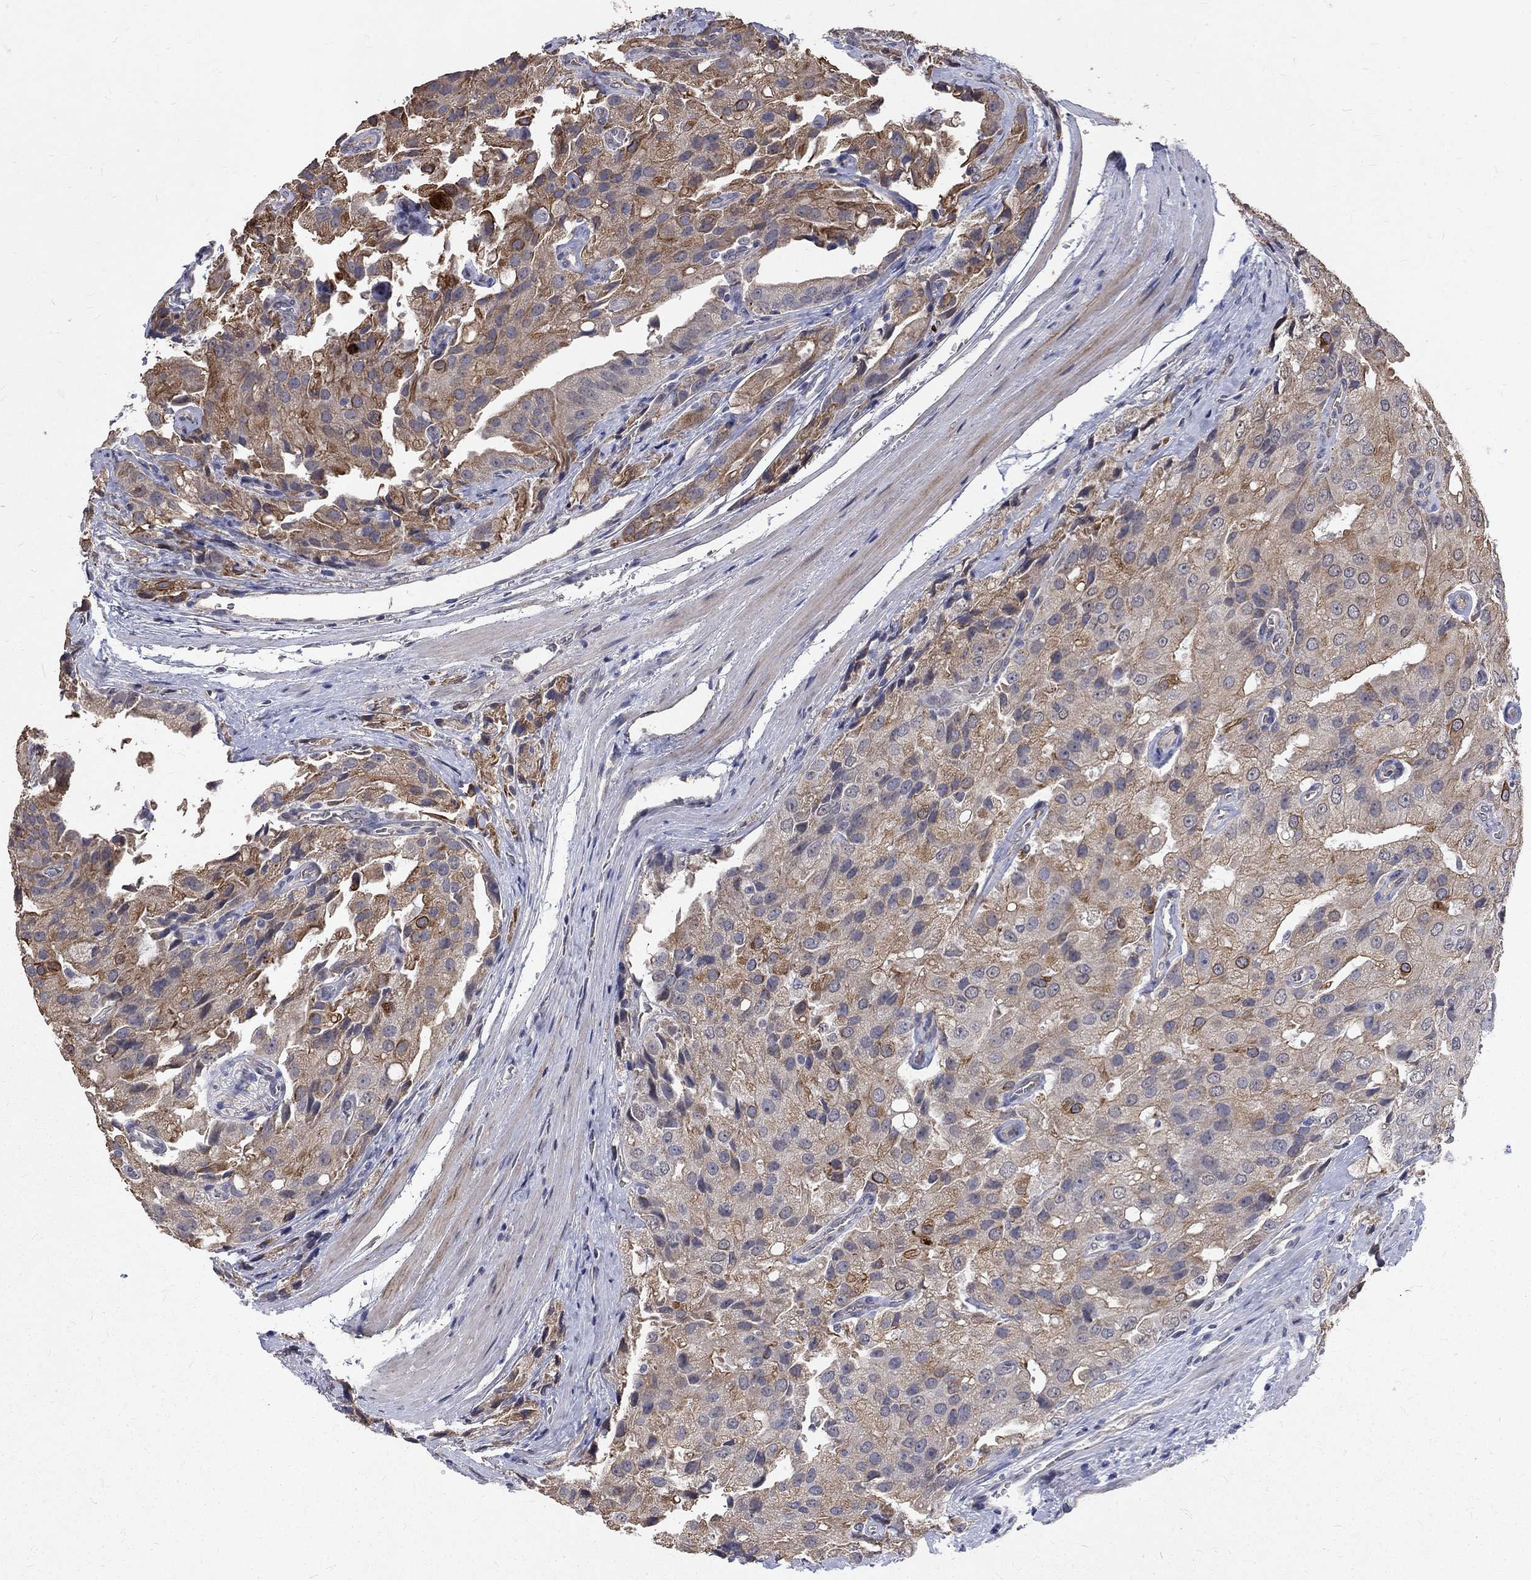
{"staining": {"intensity": "moderate", "quantity": "<25%", "location": "cytoplasmic/membranous"}, "tissue": "prostate cancer", "cell_type": "Tumor cells", "image_type": "cancer", "snomed": [{"axis": "morphology", "description": "Adenocarcinoma, NOS"}, {"axis": "topography", "description": "Prostate and seminal vesicle, NOS"}, {"axis": "topography", "description": "Prostate"}], "caption": "High-magnification brightfield microscopy of adenocarcinoma (prostate) stained with DAB (3,3'-diaminobenzidine) (brown) and counterstained with hematoxylin (blue). tumor cells exhibit moderate cytoplasmic/membranous expression is seen in approximately<25% of cells.", "gene": "CHST5", "patient": {"sex": "male", "age": 67}}